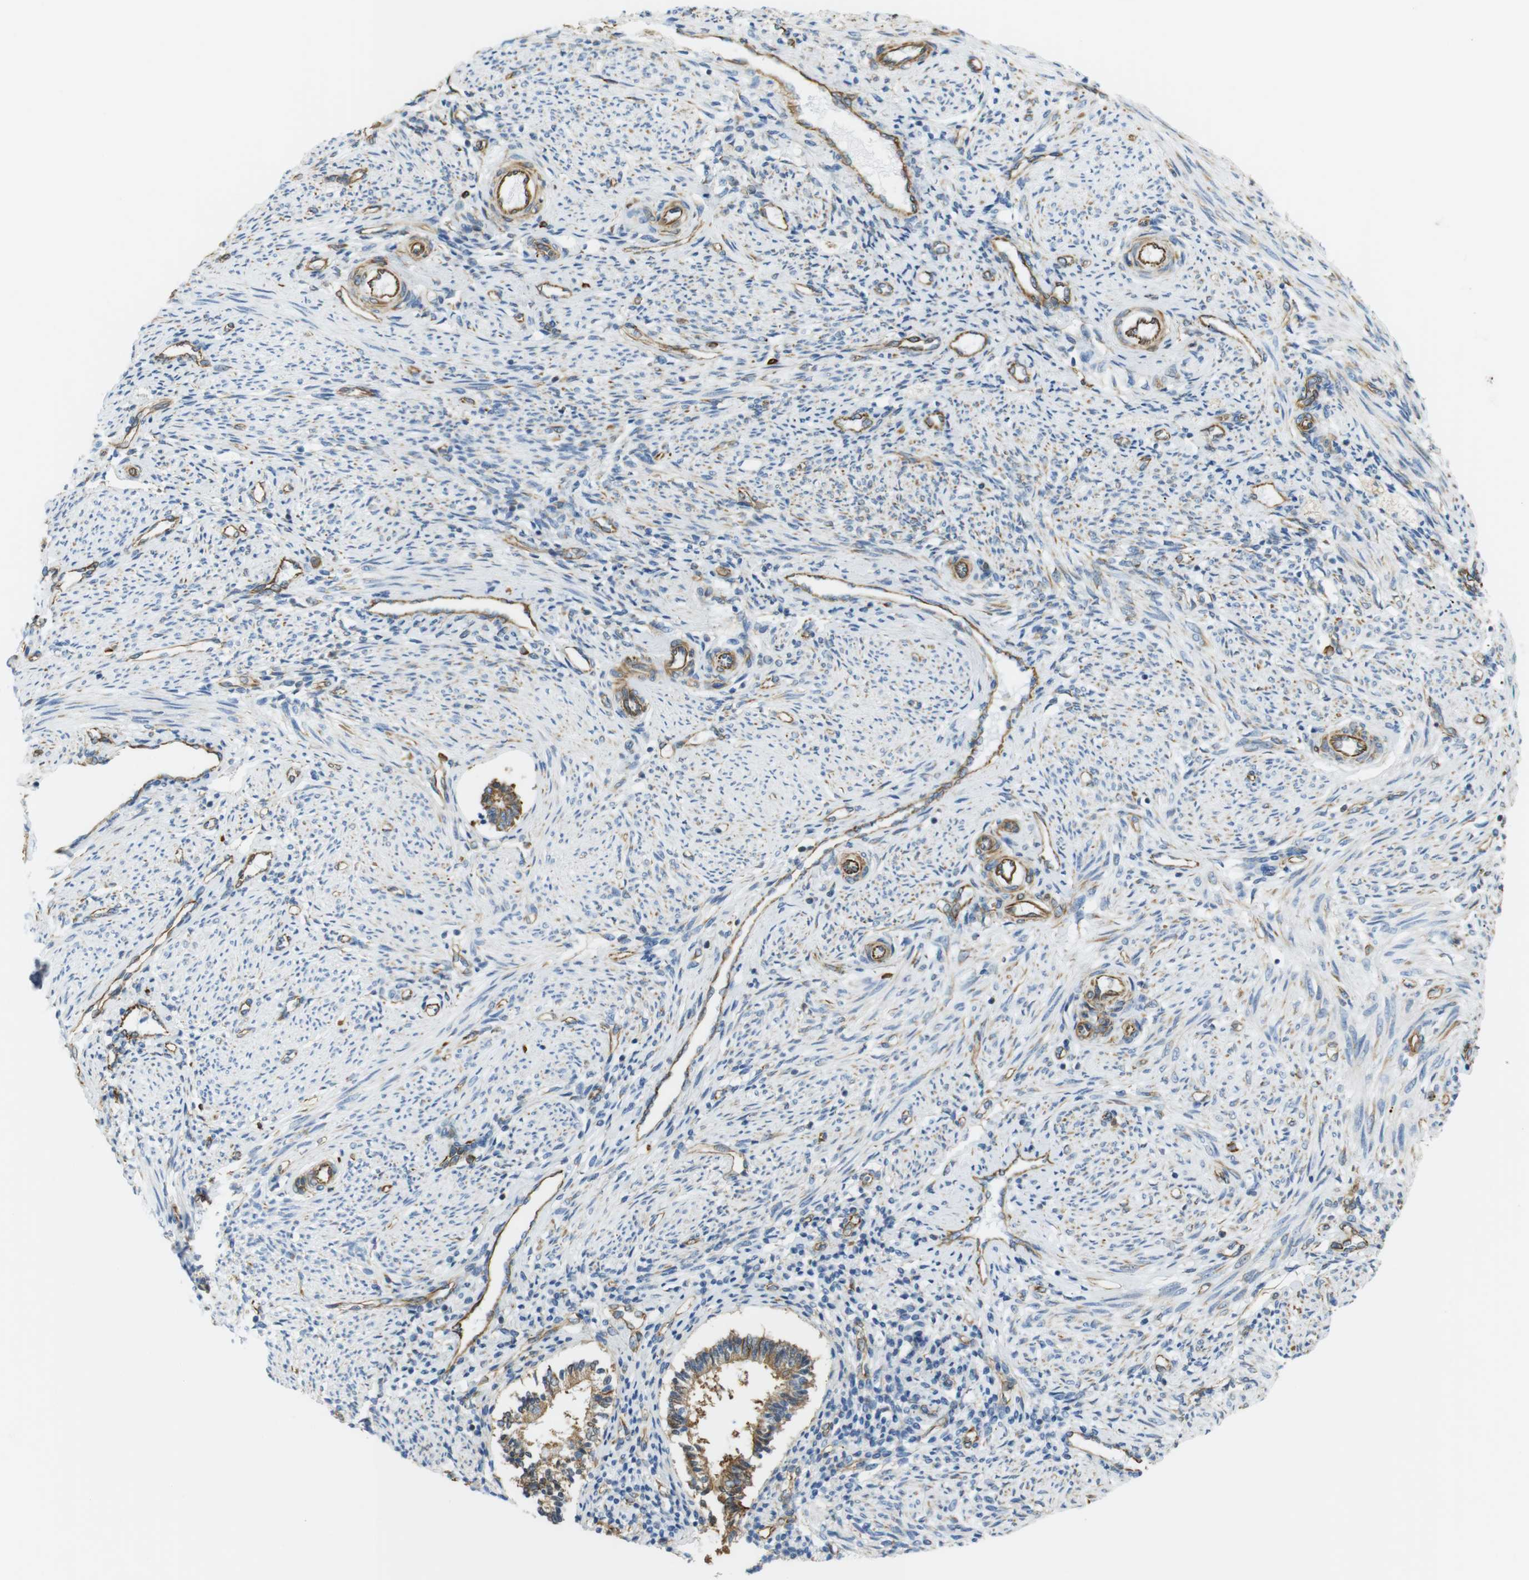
{"staining": {"intensity": "moderate", "quantity": "25%-75%", "location": "cytoplasmic/membranous"}, "tissue": "endometrium", "cell_type": "Cells in endometrial stroma", "image_type": "normal", "snomed": [{"axis": "morphology", "description": "Normal tissue, NOS"}, {"axis": "topography", "description": "Endometrium"}], "caption": "Immunohistochemical staining of benign human endometrium exhibits 25%-75% levels of moderate cytoplasmic/membranous protein staining in about 25%-75% of cells in endometrial stroma.", "gene": "MS4A10", "patient": {"sex": "female", "age": 42}}